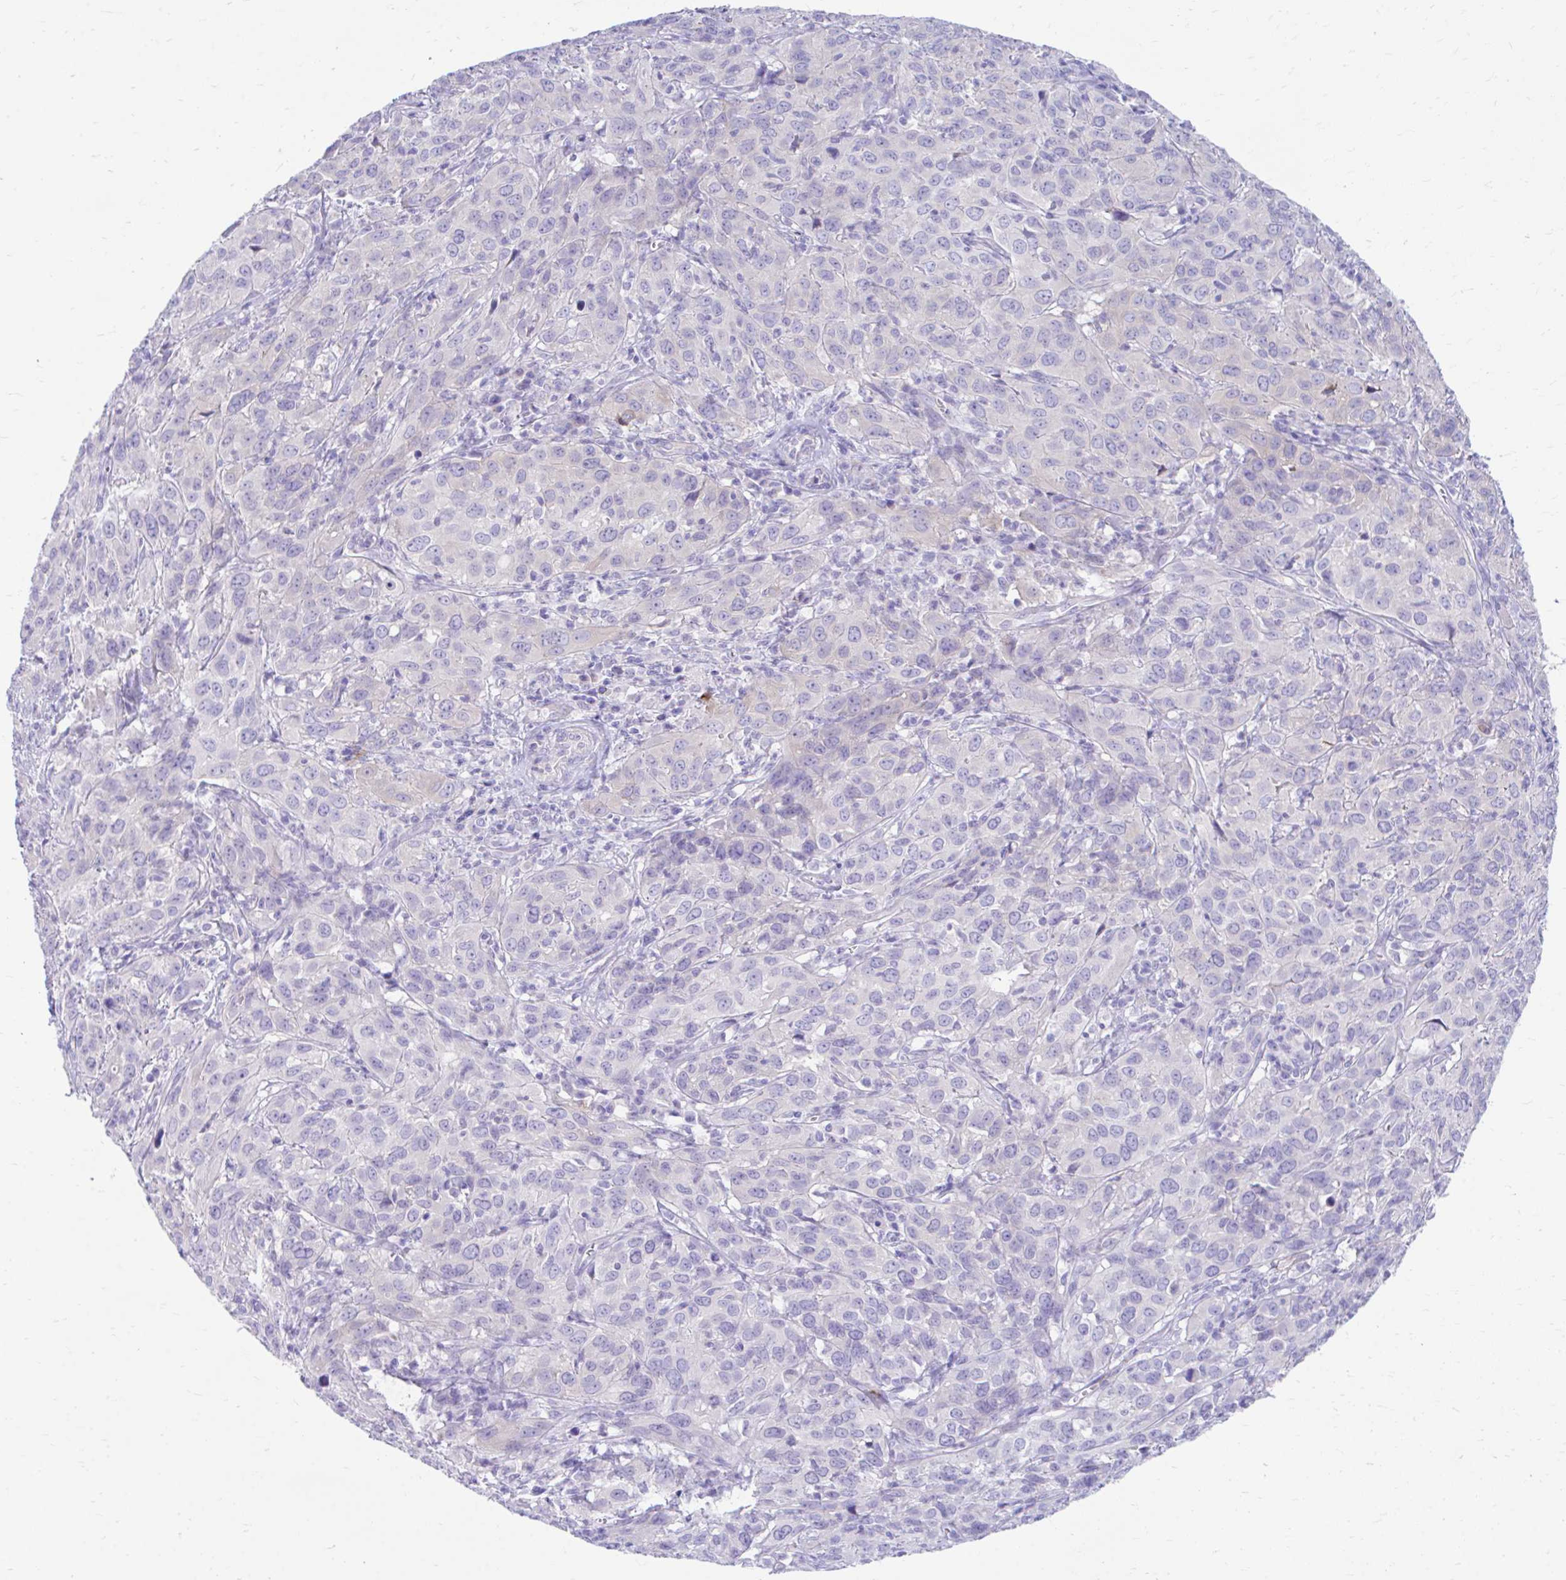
{"staining": {"intensity": "negative", "quantity": "none", "location": "none"}, "tissue": "cervical cancer", "cell_type": "Tumor cells", "image_type": "cancer", "snomed": [{"axis": "morphology", "description": "Normal tissue, NOS"}, {"axis": "morphology", "description": "Squamous cell carcinoma, NOS"}, {"axis": "topography", "description": "Cervix"}], "caption": "Immunohistochemical staining of human cervical cancer (squamous cell carcinoma) shows no significant expression in tumor cells.", "gene": "KRIT1", "patient": {"sex": "female", "age": 51}}